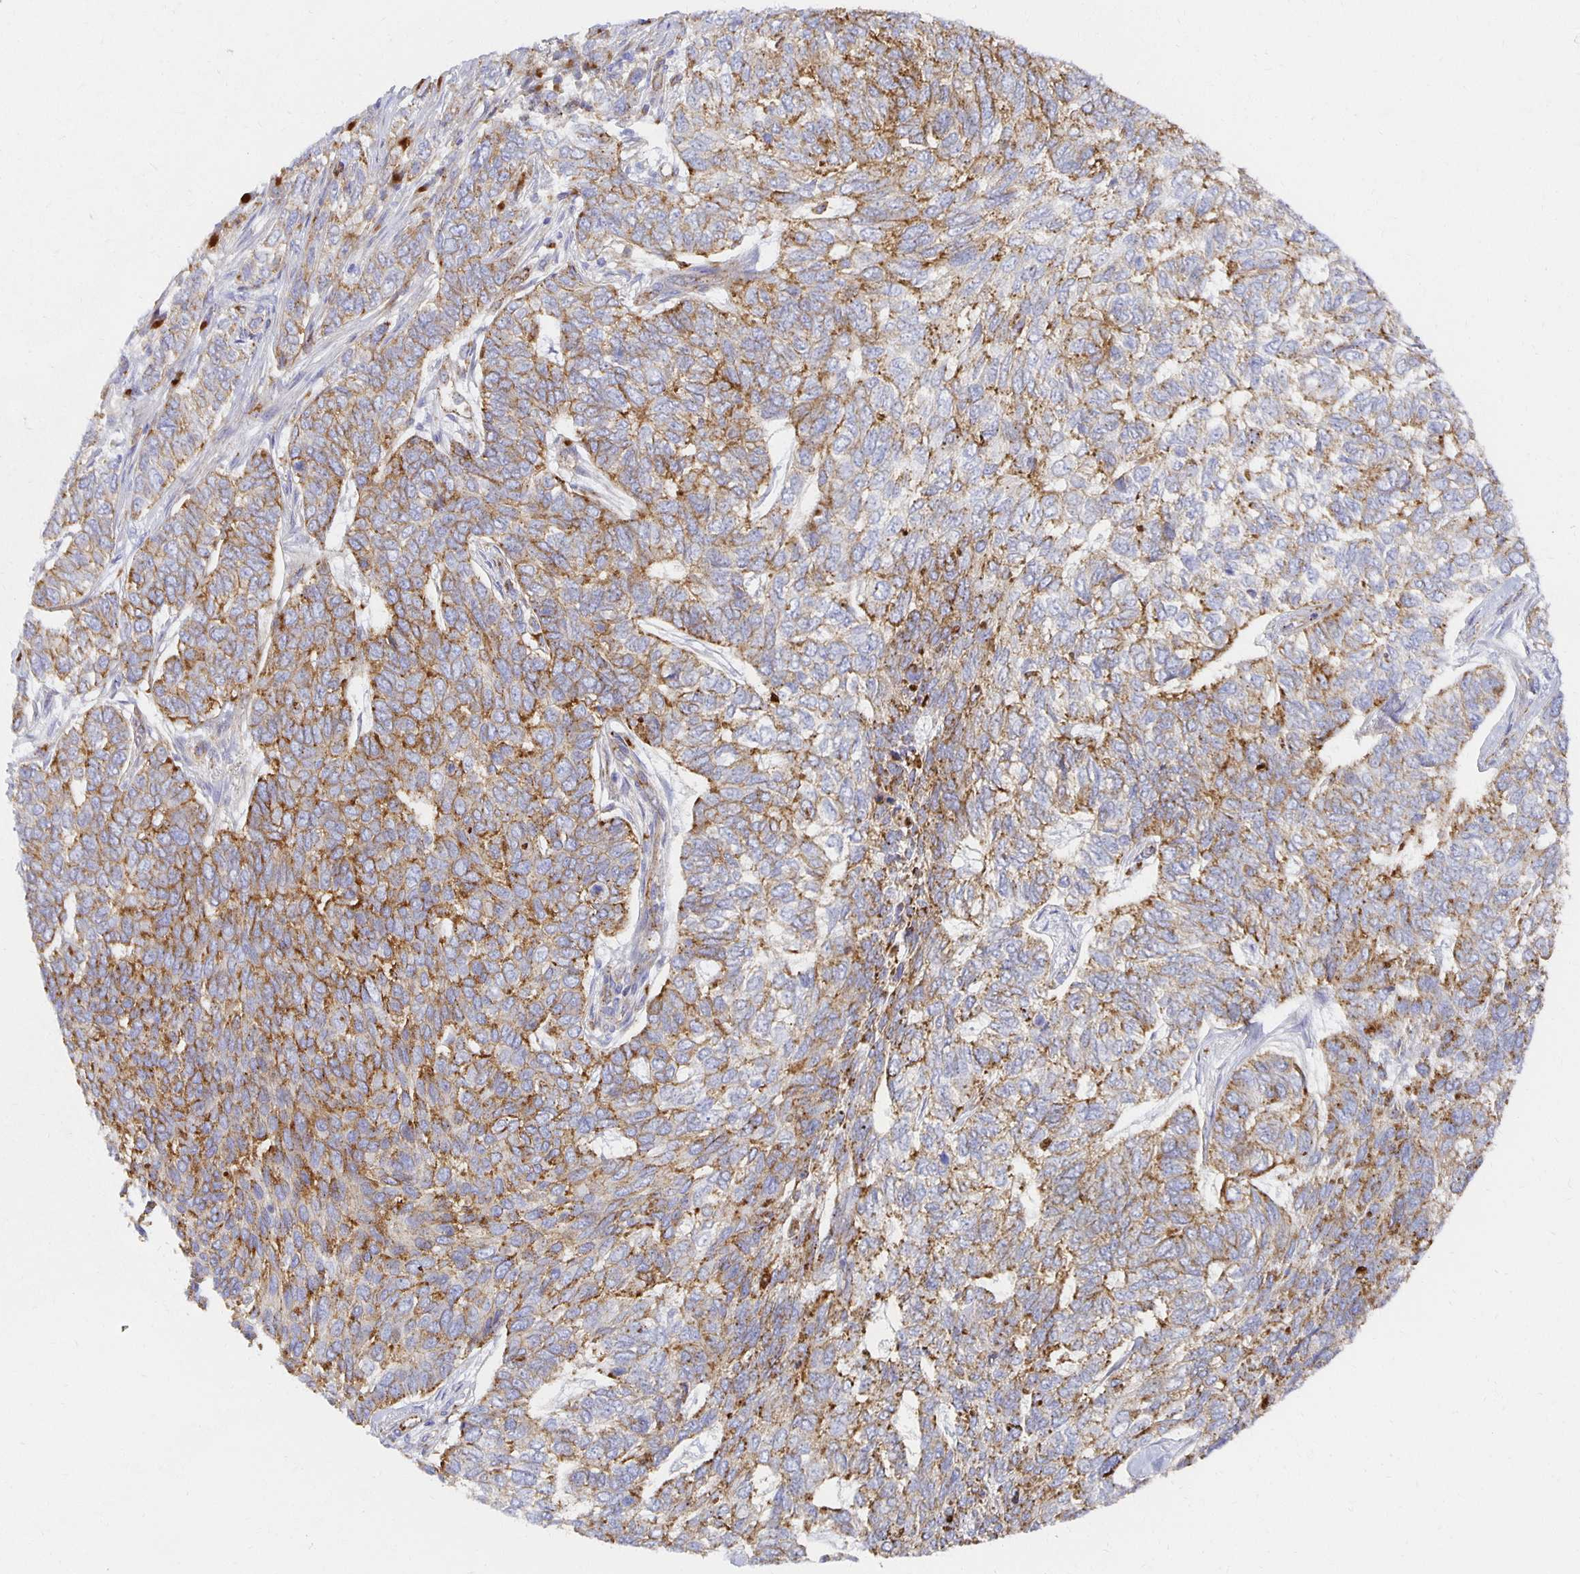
{"staining": {"intensity": "moderate", "quantity": ">75%", "location": "cytoplasmic/membranous"}, "tissue": "skin cancer", "cell_type": "Tumor cells", "image_type": "cancer", "snomed": [{"axis": "morphology", "description": "Basal cell carcinoma"}, {"axis": "topography", "description": "Skin"}], "caption": "Immunohistochemistry of human skin basal cell carcinoma displays medium levels of moderate cytoplasmic/membranous expression in approximately >75% of tumor cells.", "gene": "TAAR1", "patient": {"sex": "female", "age": 65}}